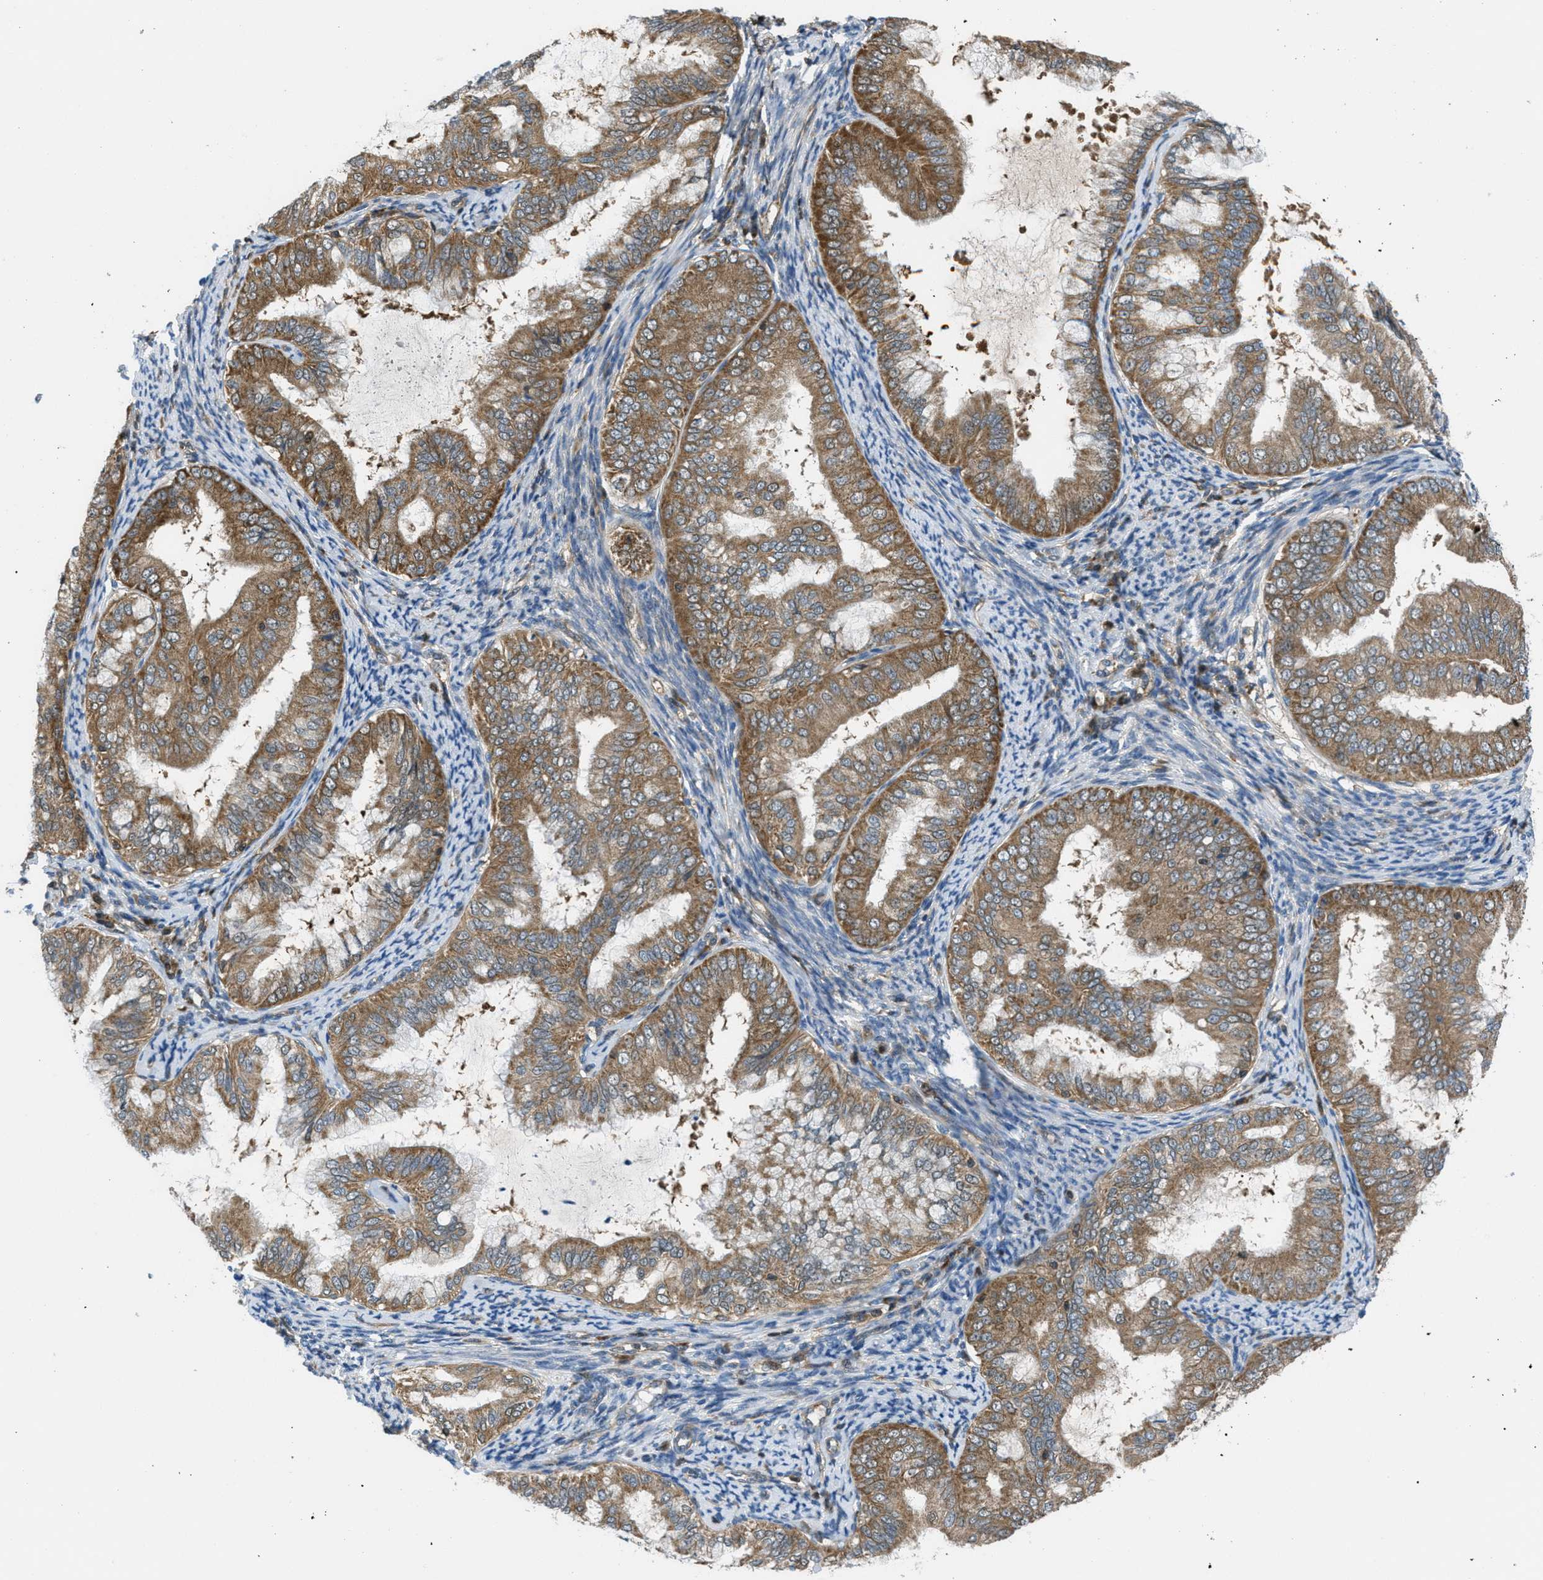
{"staining": {"intensity": "moderate", "quantity": ">75%", "location": "cytoplasmic/membranous"}, "tissue": "endometrial cancer", "cell_type": "Tumor cells", "image_type": "cancer", "snomed": [{"axis": "morphology", "description": "Adenocarcinoma, NOS"}, {"axis": "topography", "description": "Endometrium"}], "caption": "About >75% of tumor cells in endometrial adenocarcinoma show moderate cytoplasmic/membranous protein staining as visualized by brown immunohistochemical staining.", "gene": "PIP5K1C", "patient": {"sex": "female", "age": 63}}